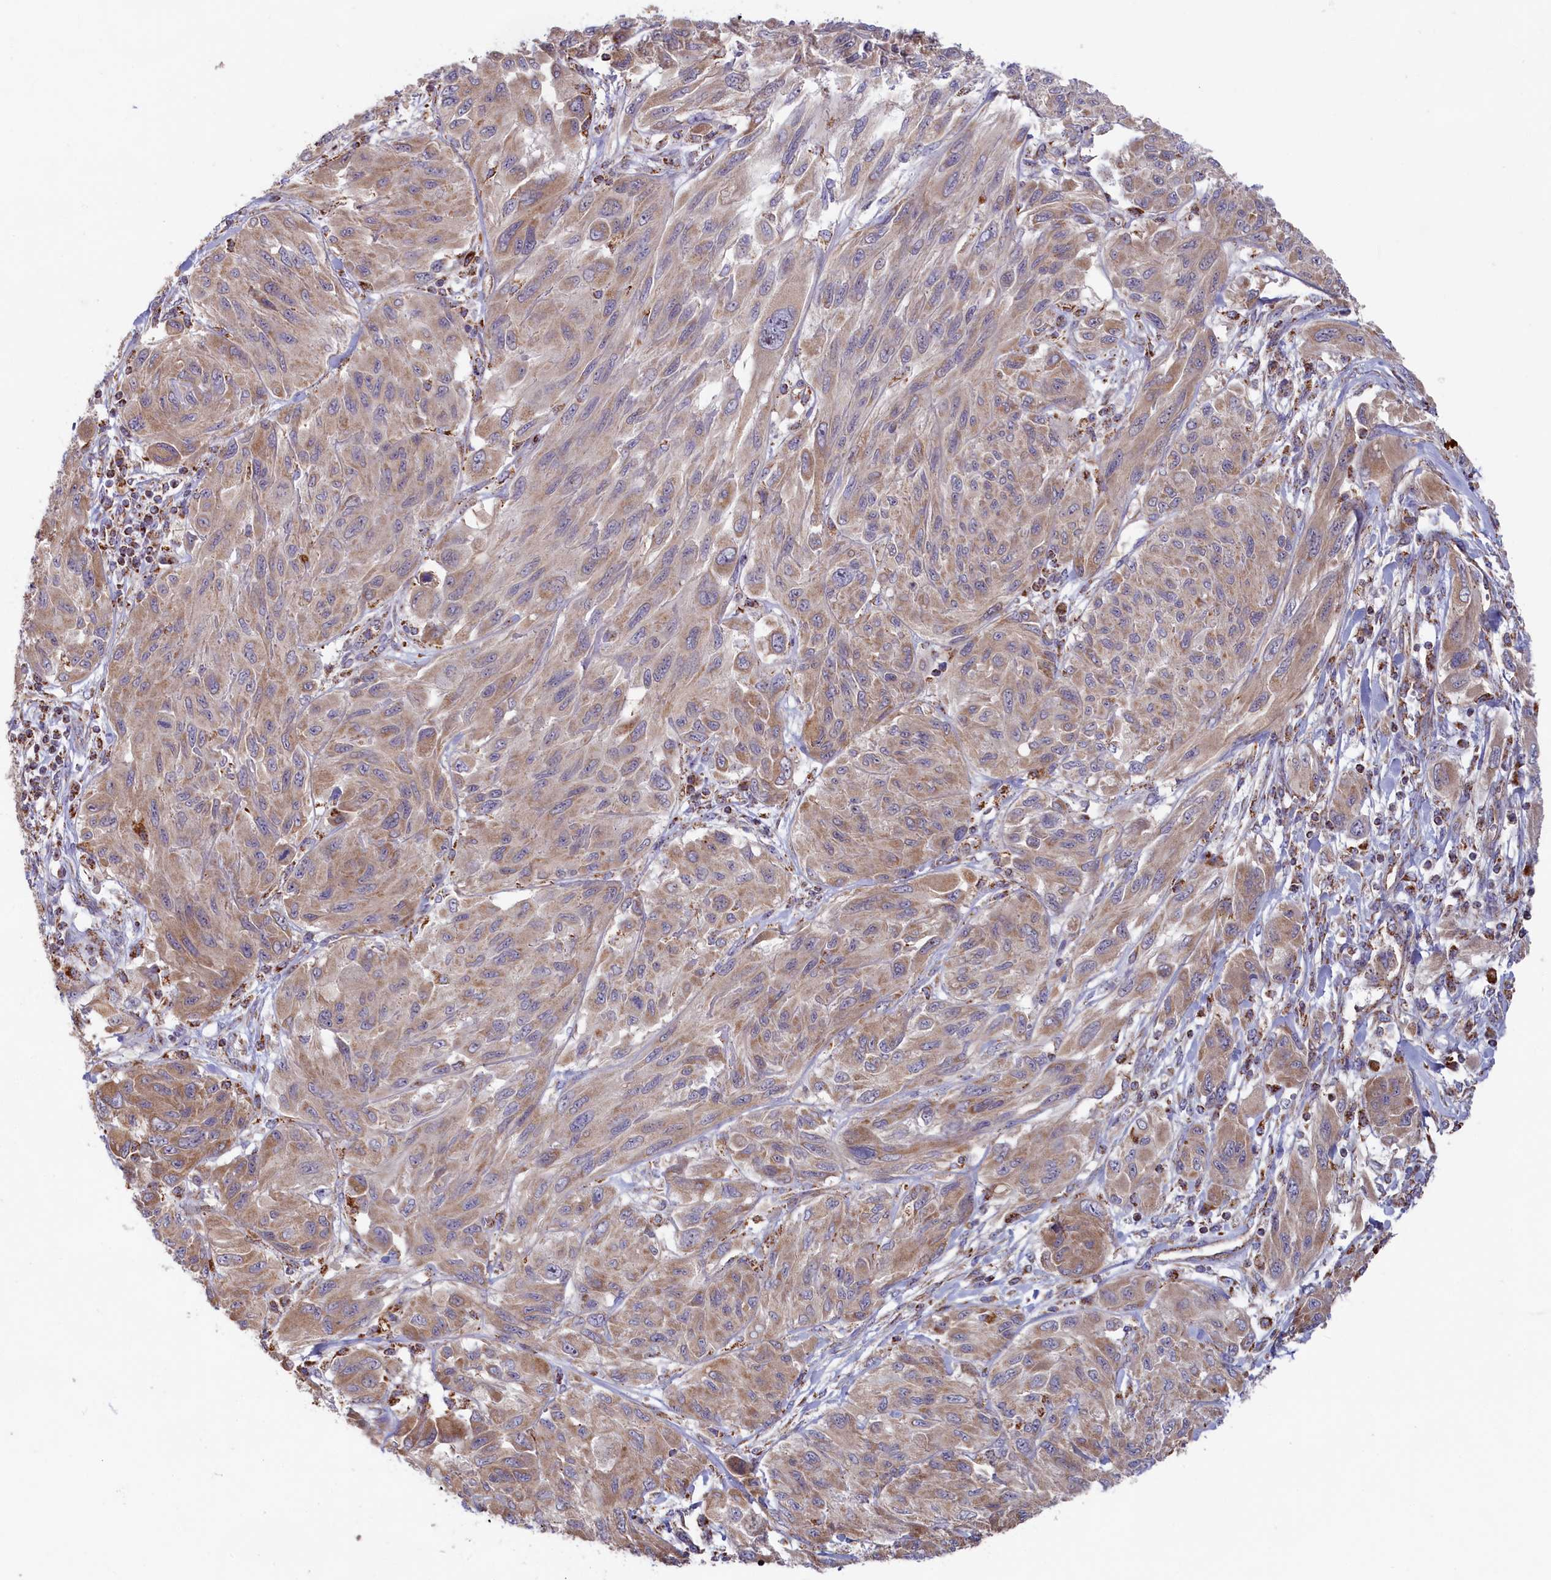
{"staining": {"intensity": "weak", "quantity": "25%-75%", "location": "cytoplasmic/membranous"}, "tissue": "melanoma", "cell_type": "Tumor cells", "image_type": "cancer", "snomed": [{"axis": "morphology", "description": "Malignant melanoma, NOS"}, {"axis": "topography", "description": "Skin"}], "caption": "Immunohistochemistry histopathology image of neoplastic tissue: human melanoma stained using immunohistochemistry (IHC) demonstrates low levels of weak protein expression localized specifically in the cytoplasmic/membranous of tumor cells, appearing as a cytoplasmic/membranous brown color.", "gene": "MACROD1", "patient": {"sex": "female", "age": 91}}